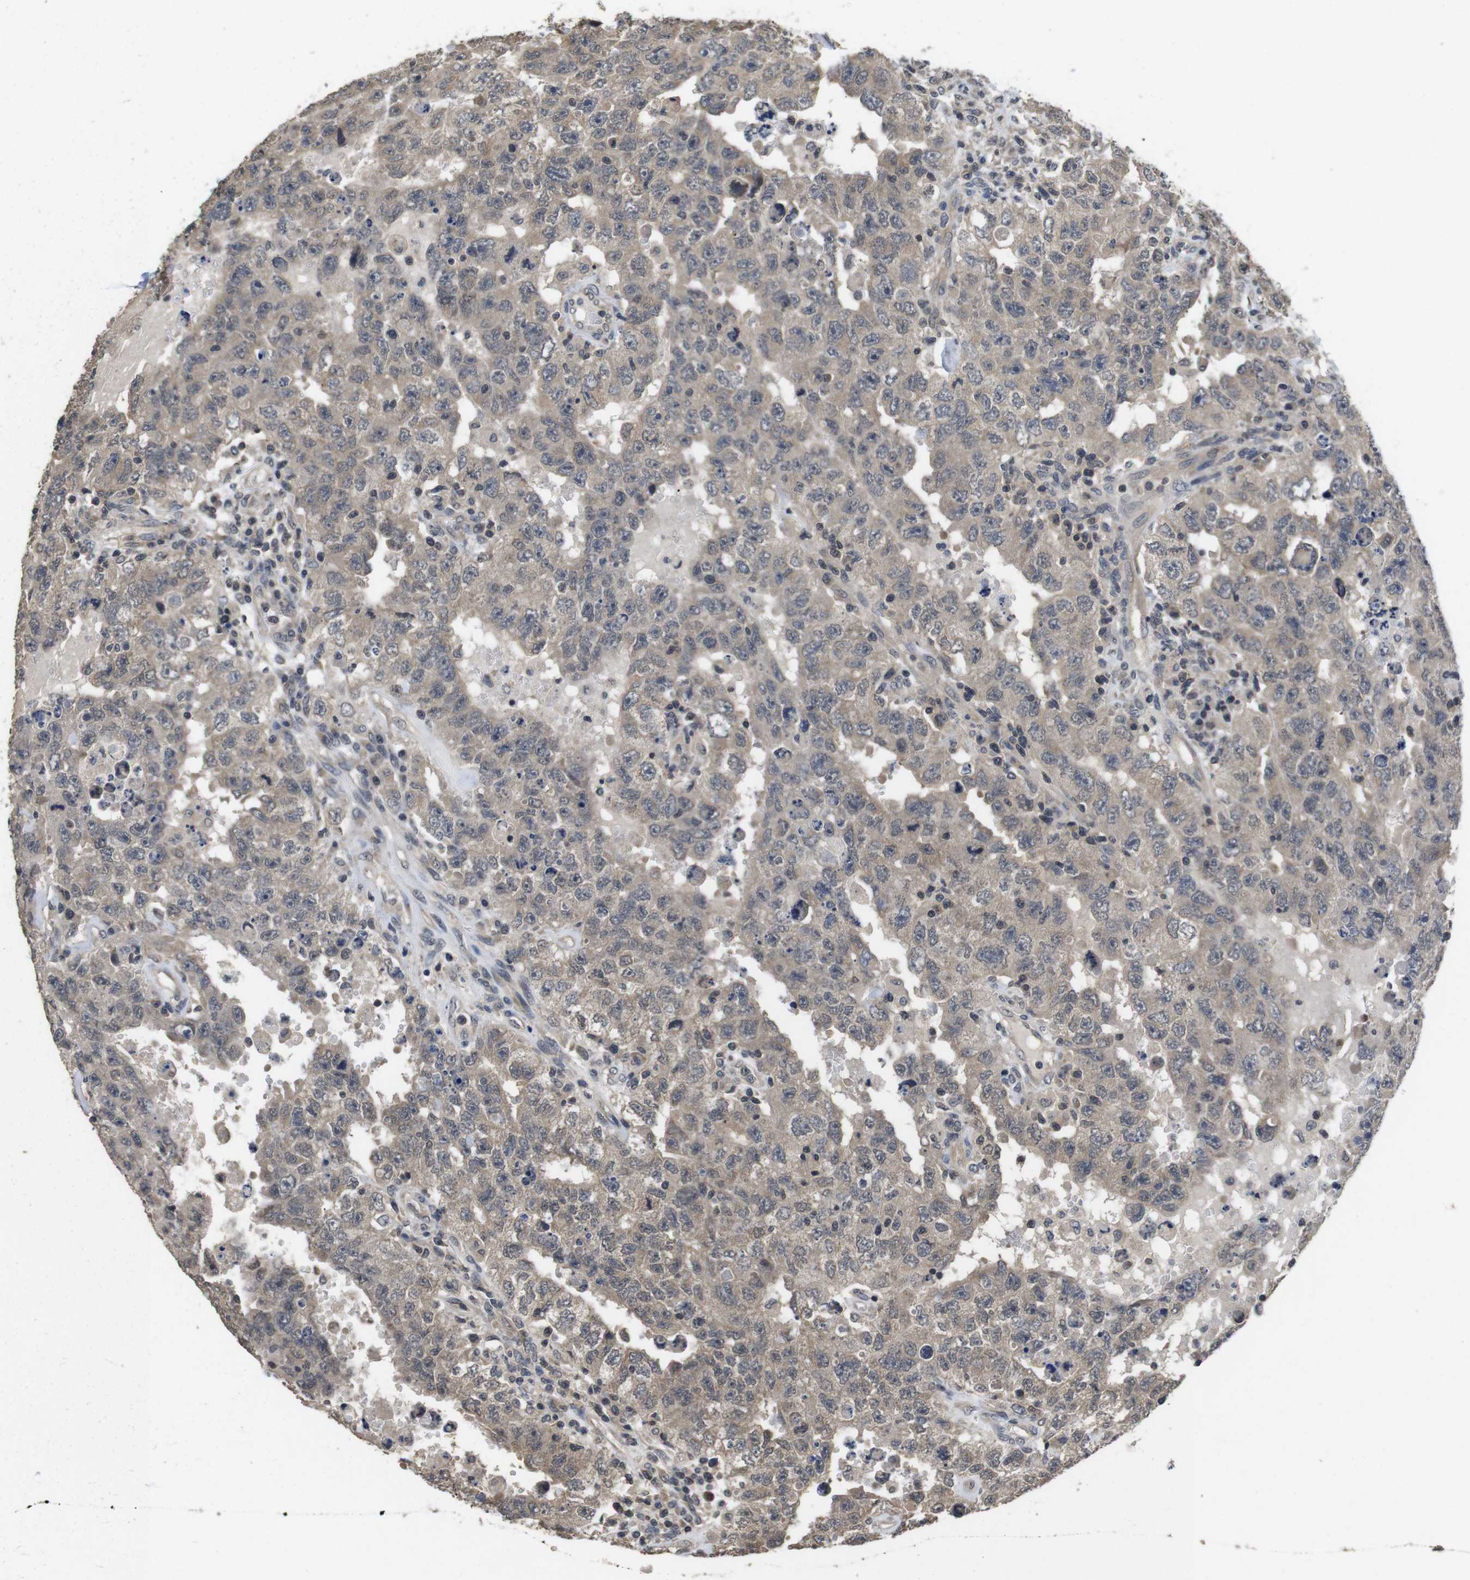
{"staining": {"intensity": "weak", "quantity": ">75%", "location": "cytoplasmic/membranous"}, "tissue": "testis cancer", "cell_type": "Tumor cells", "image_type": "cancer", "snomed": [{"axis": "morphology", "description": "Carcinoma, Embryonal, NOS"}, {"axis": "topography", "description": "Testis"}], "caption": "Testis cancer stained with a protein marker exhibits weak staining in tumor cells.", "gene": "FADD", "patient": {"sex": "male", "age": 26}}